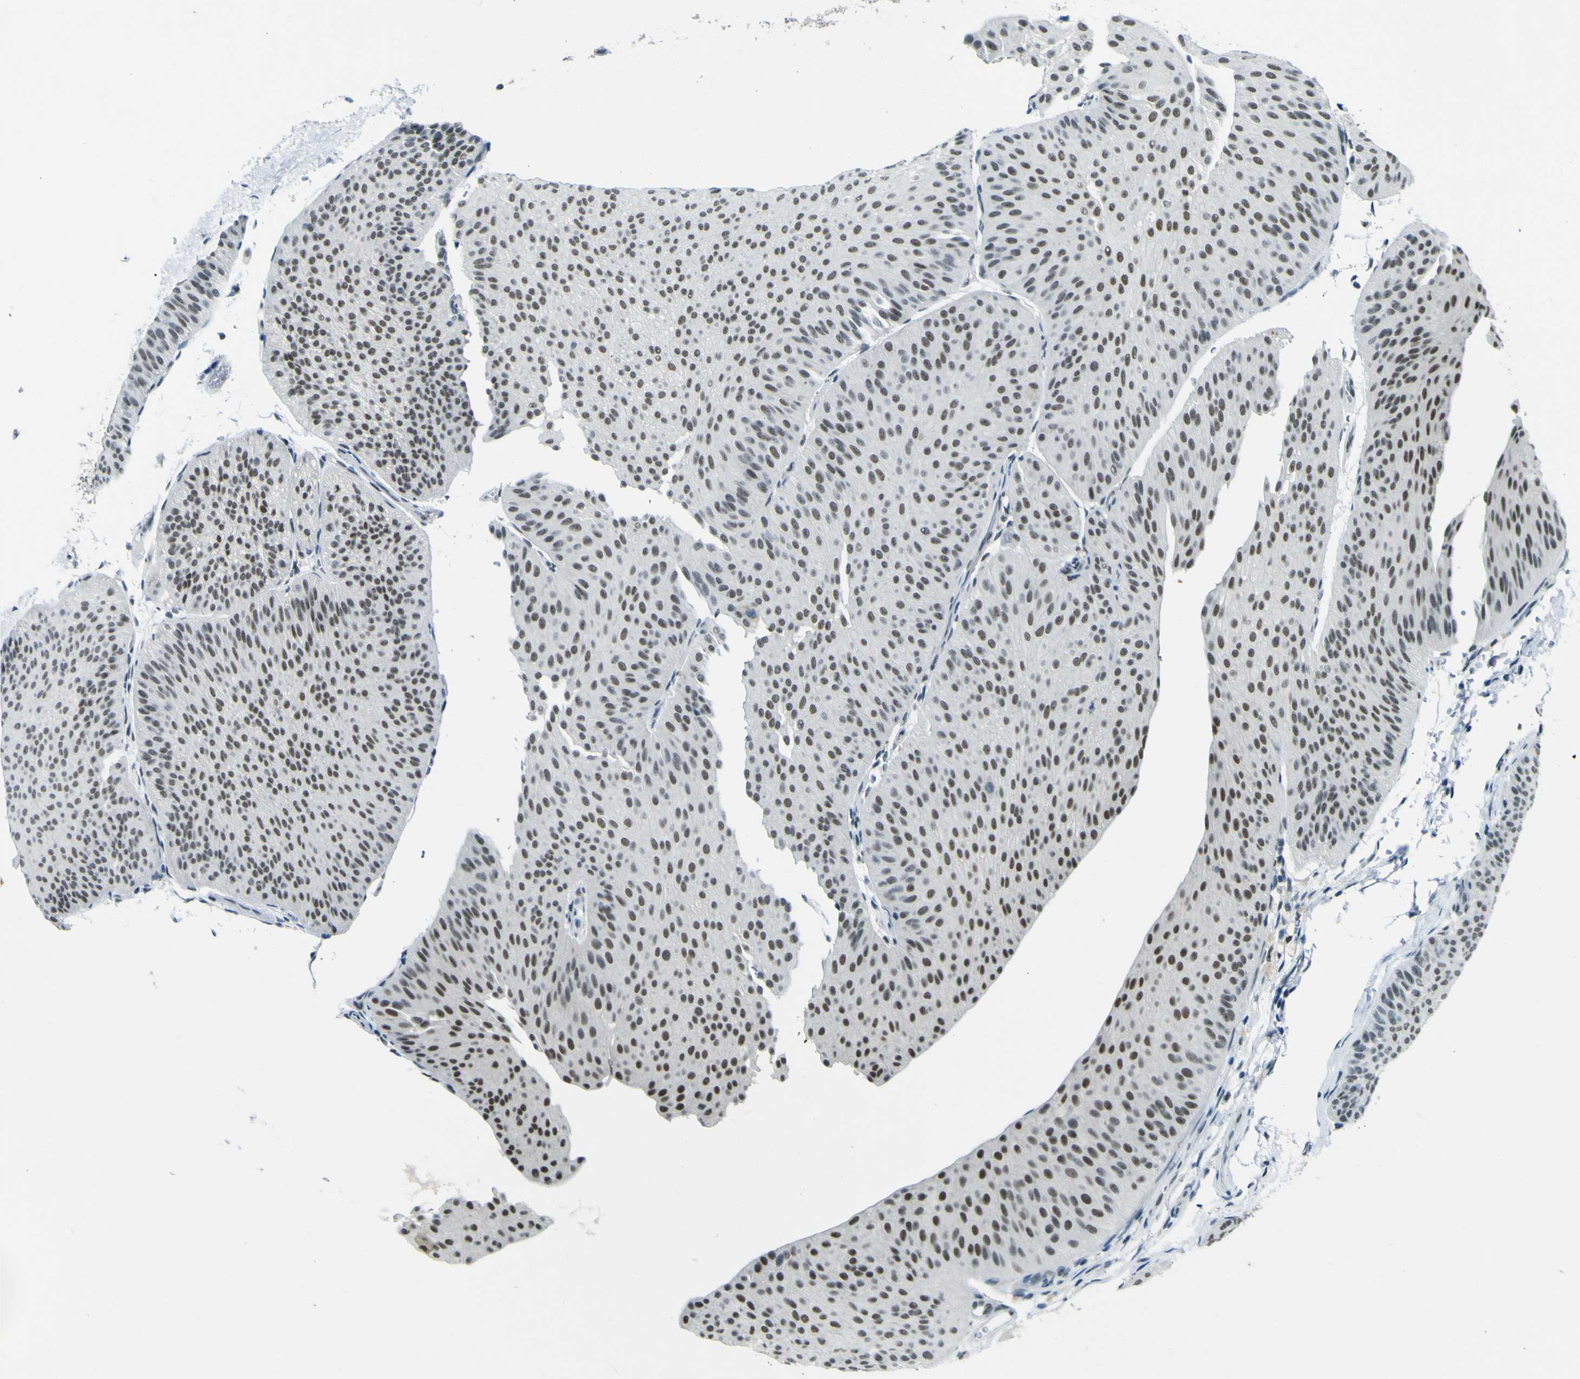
{"staining": {"intensity": "weak", "quantity": ">75%", "location": "nuclear"}, "tissue": "urothelial cancer", "cell_type": "Tumor cells", "image_type": "cancer", "snomed": [{"axis": "morphology", "description": "Urothelial carcinoma, Low grade"}, {"axis": "topography", "description": "Urinary bladder"}], "caption": "Immunohistochemical staining of urothelial carcinoma (low-grade) reveals weak nuclear protein expression in approximately >75% of tumor cells.", "gene": "CEBPG", "patient": {"sex": "female", "age": 60}}